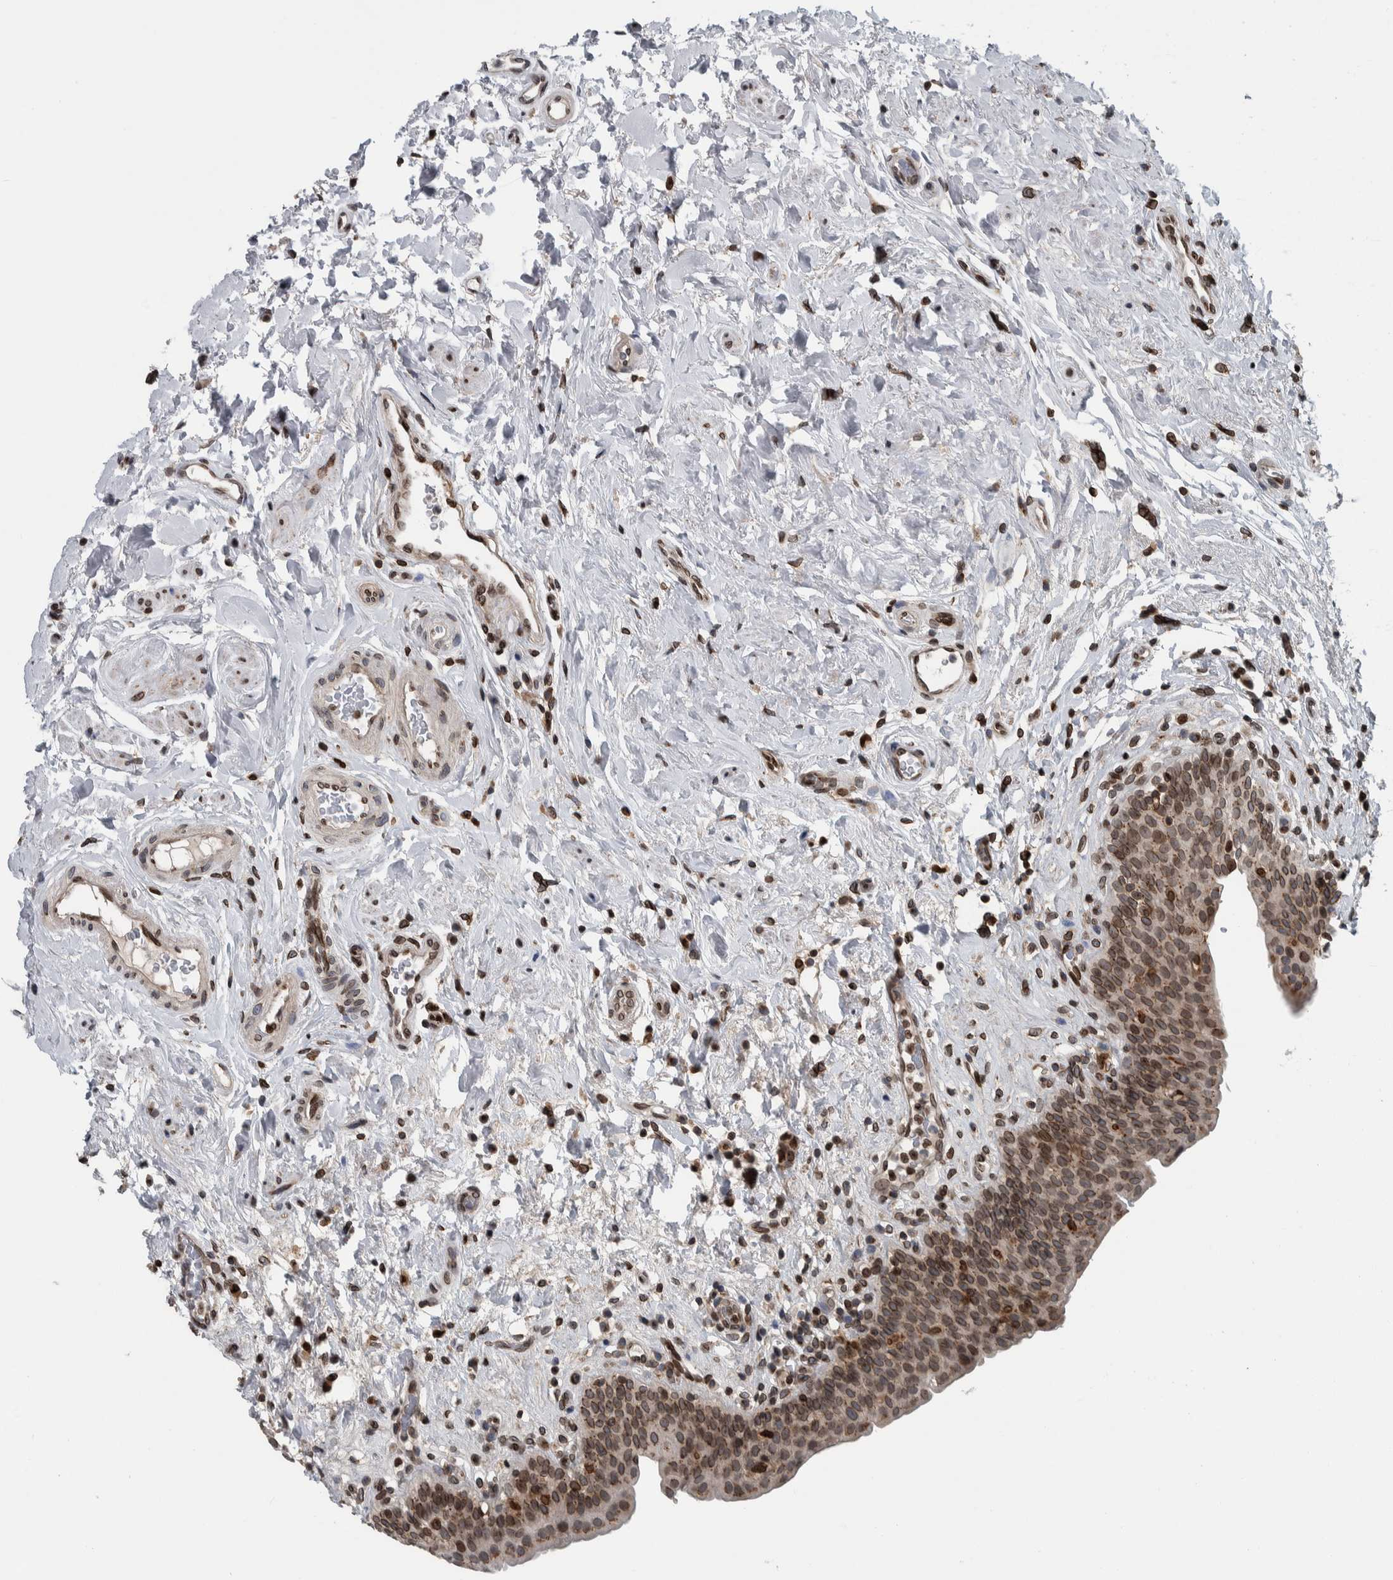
{"staining": {"intensity": "moderate", "quantity": ">75%", "location": "cytoplasmic/membranous,nuclear"}, "tissue": "urinary bladder", "cell_type": "Urothelial cells", "image_type": "normal", "snomed": [{"axis": "morphology", "description": "Normal tissue, NOS"}, {"axis": "topography", "description": "Urinary bladder"}], "caption": "Urinary bladder stained with a brown dye displays moderate cytoplasmic/membranous,nuclear positive staining in approximately >75% of urothelial cells.", "gene": "FAM135B", "patient": {"sex": "male", "age": 83}}